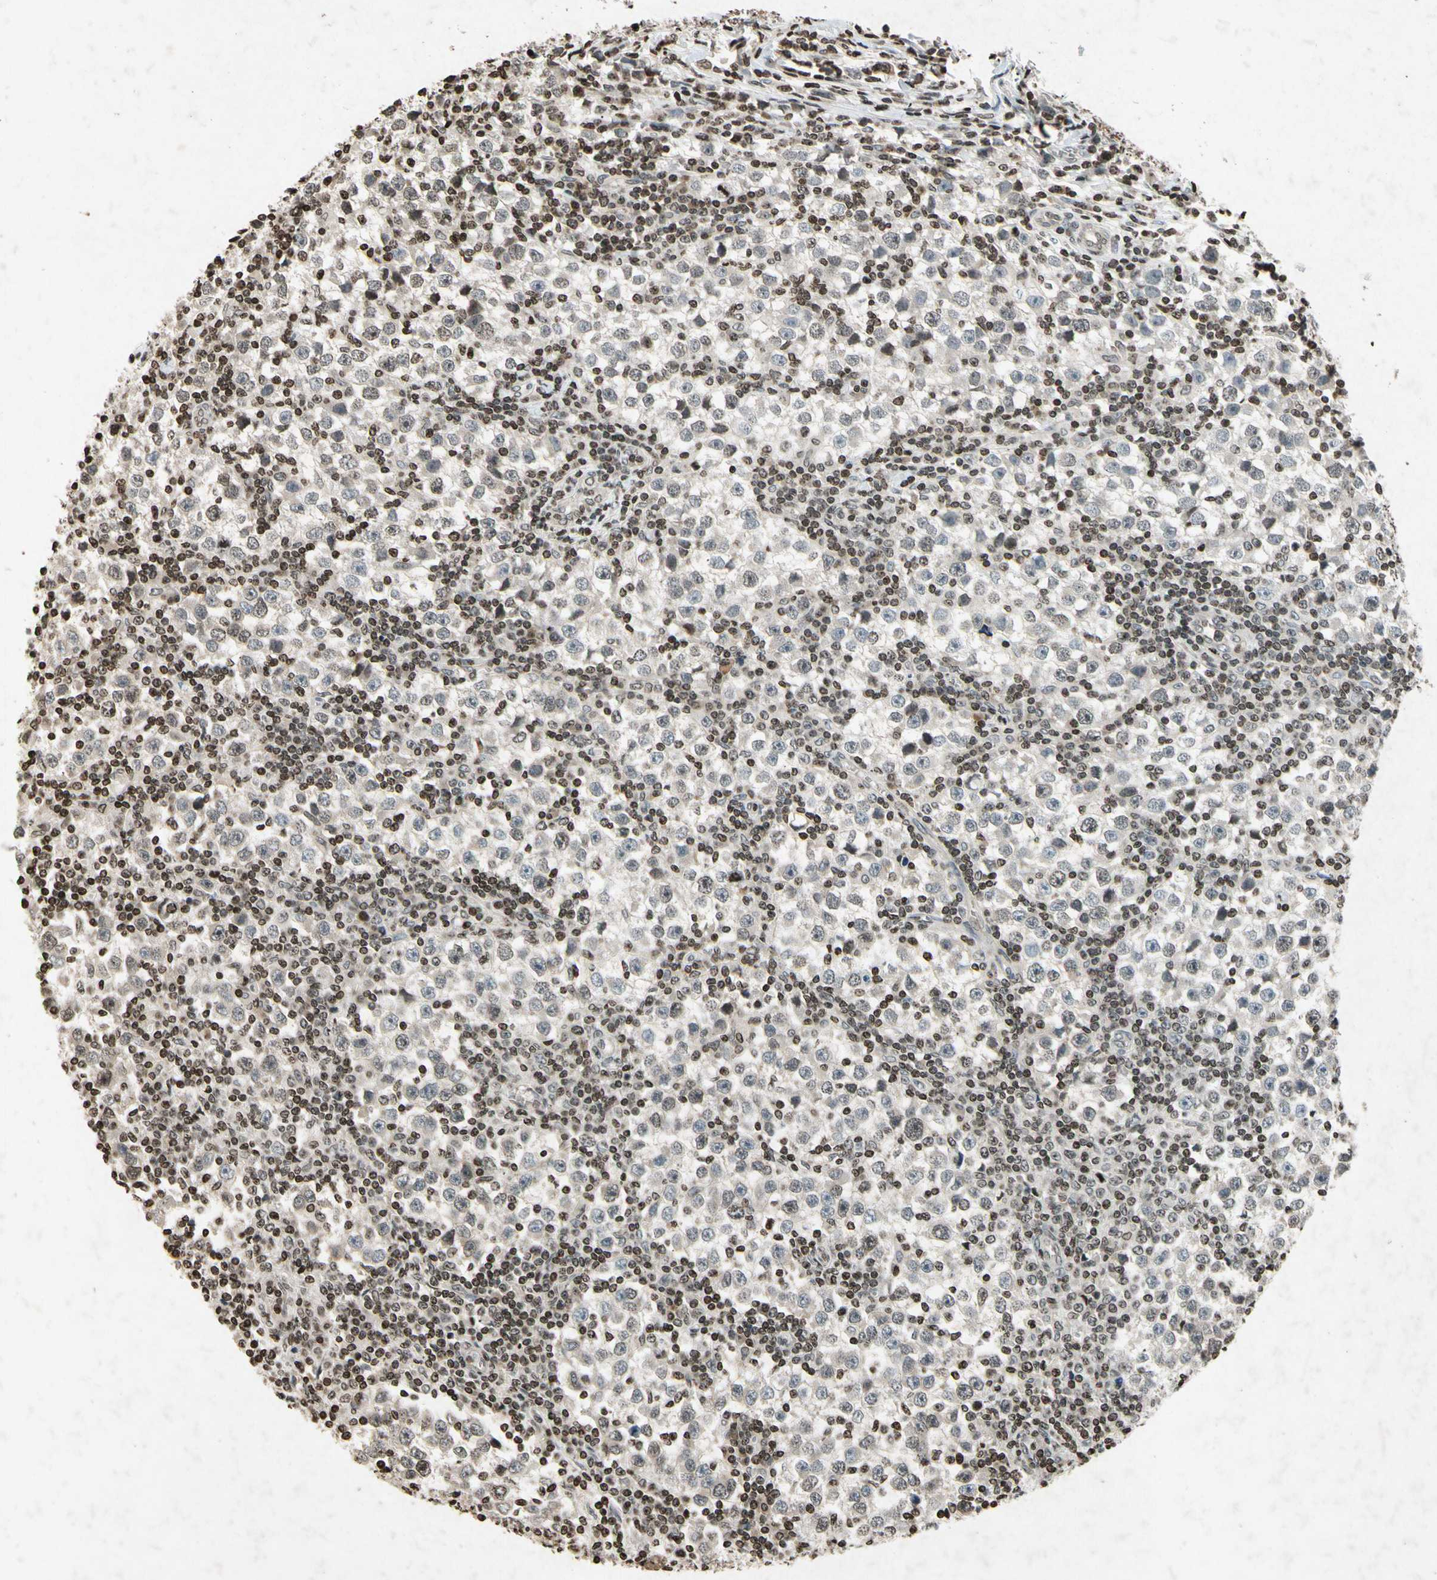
{"staining": {"intensity": "weak", "quantity": "<25%", "location": "nuclear"}, "tissue": "testis cancer", "cell_type": "Tumor cells", "image_type": "cancer", "snomed": [{"axis": "morphology", "description": "Seminoma, NOS"}, {"axis": "topography", "description": "Testis"}], "caption": "Immunohistochemical staining of testis seminoma reveals no significant expression in tumor cells.", "gene": "HOXB3", "patient": {"sex": "male", "age": 65}}